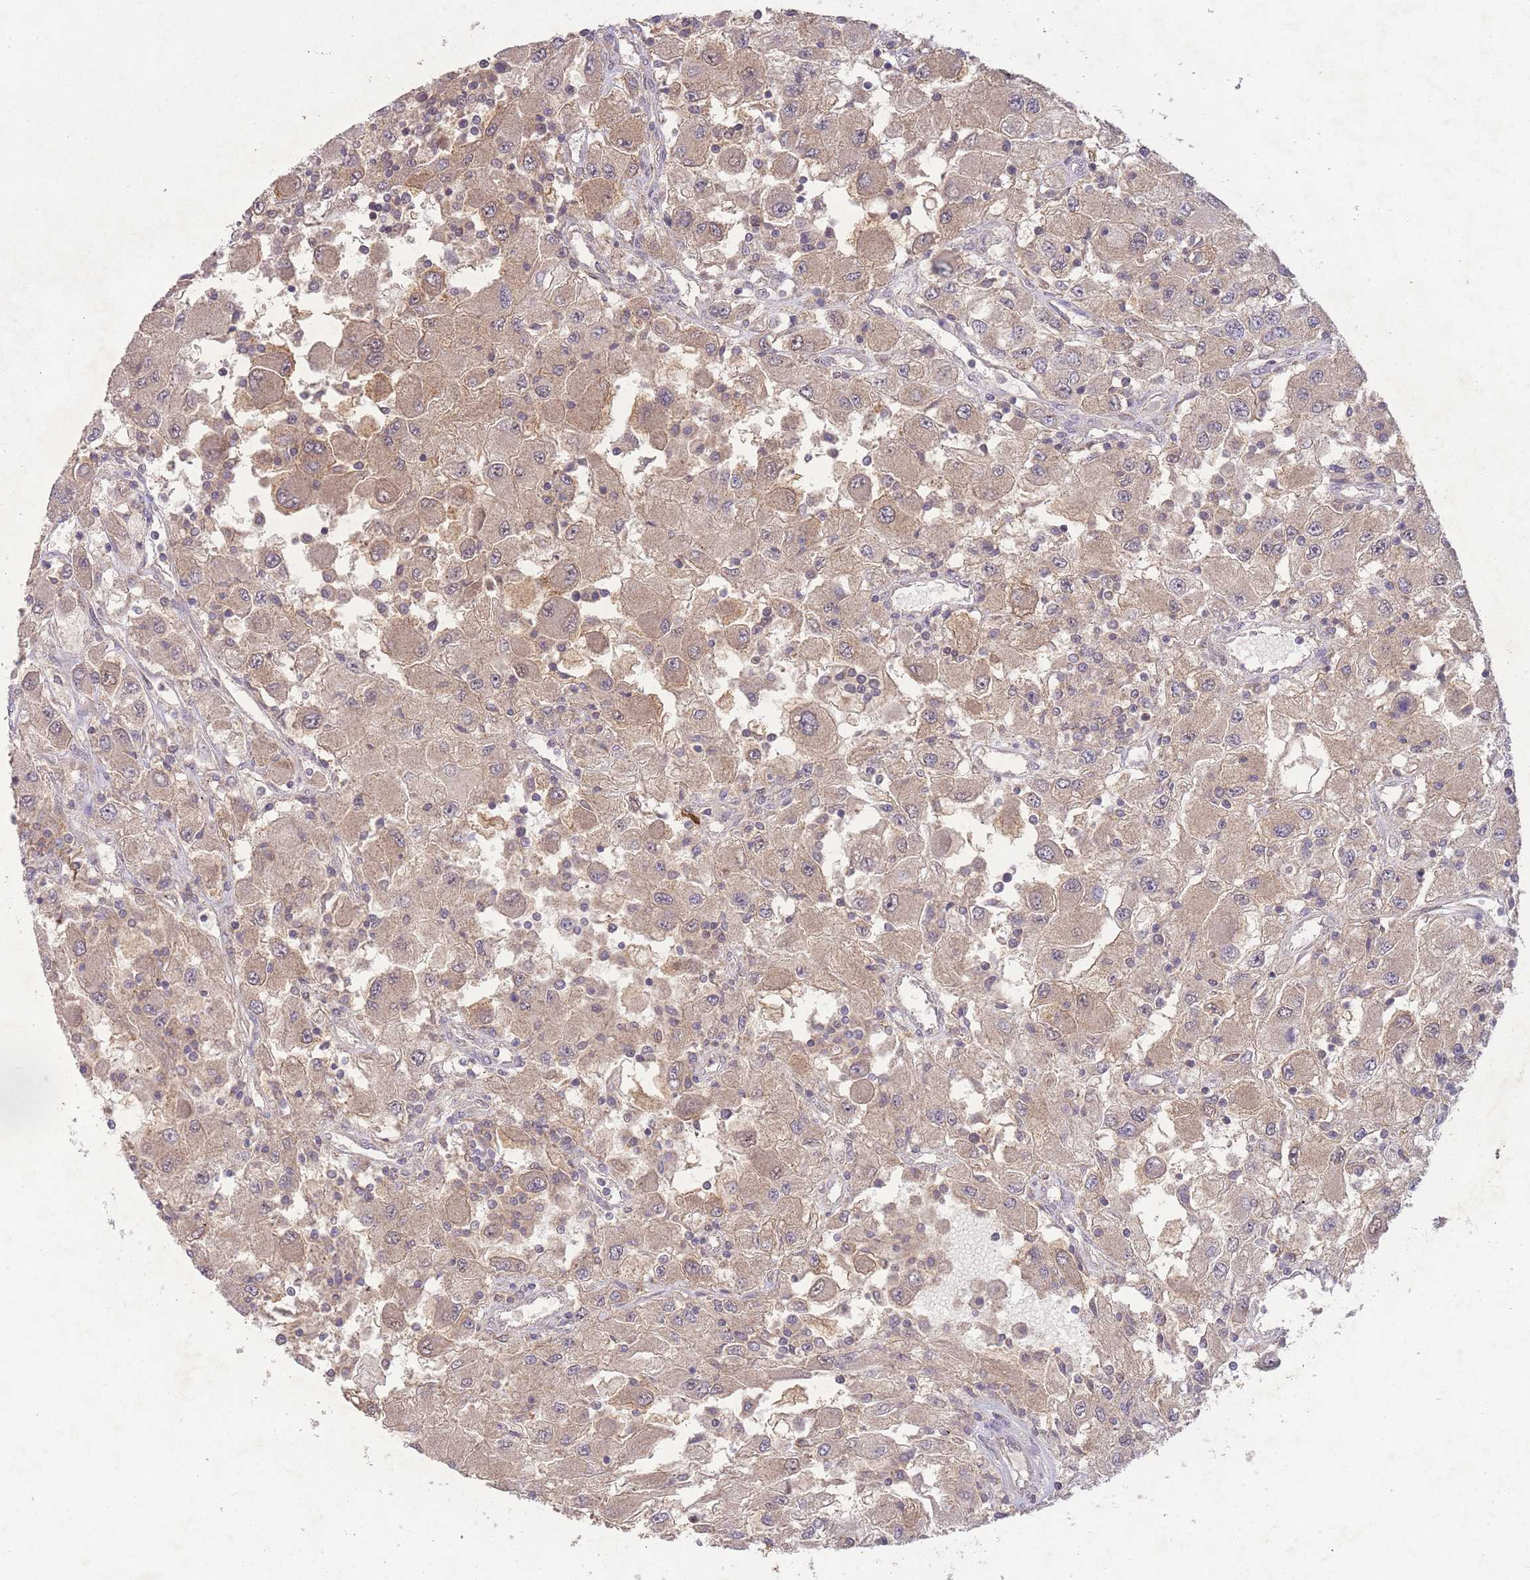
{"staining": {"intensity": "weak", "quantity": ">75%", "location": "cytoplasmic/membranous,nuclear"}, "tissue": "renal cancer", "cell_type": "Tumor cells", "image_type": "cancer", "snomed": [{"axis": "morphology", "description": "Adenocarcinoma, NOS"}, {"axis": "topography", "description": "Kidney"}], "caption": "Human renal cancer stained with a protein marker shows weak staining in tumor cells.", "gene": "RNF144B", "patient": {"sex": "female", "age": 67}}